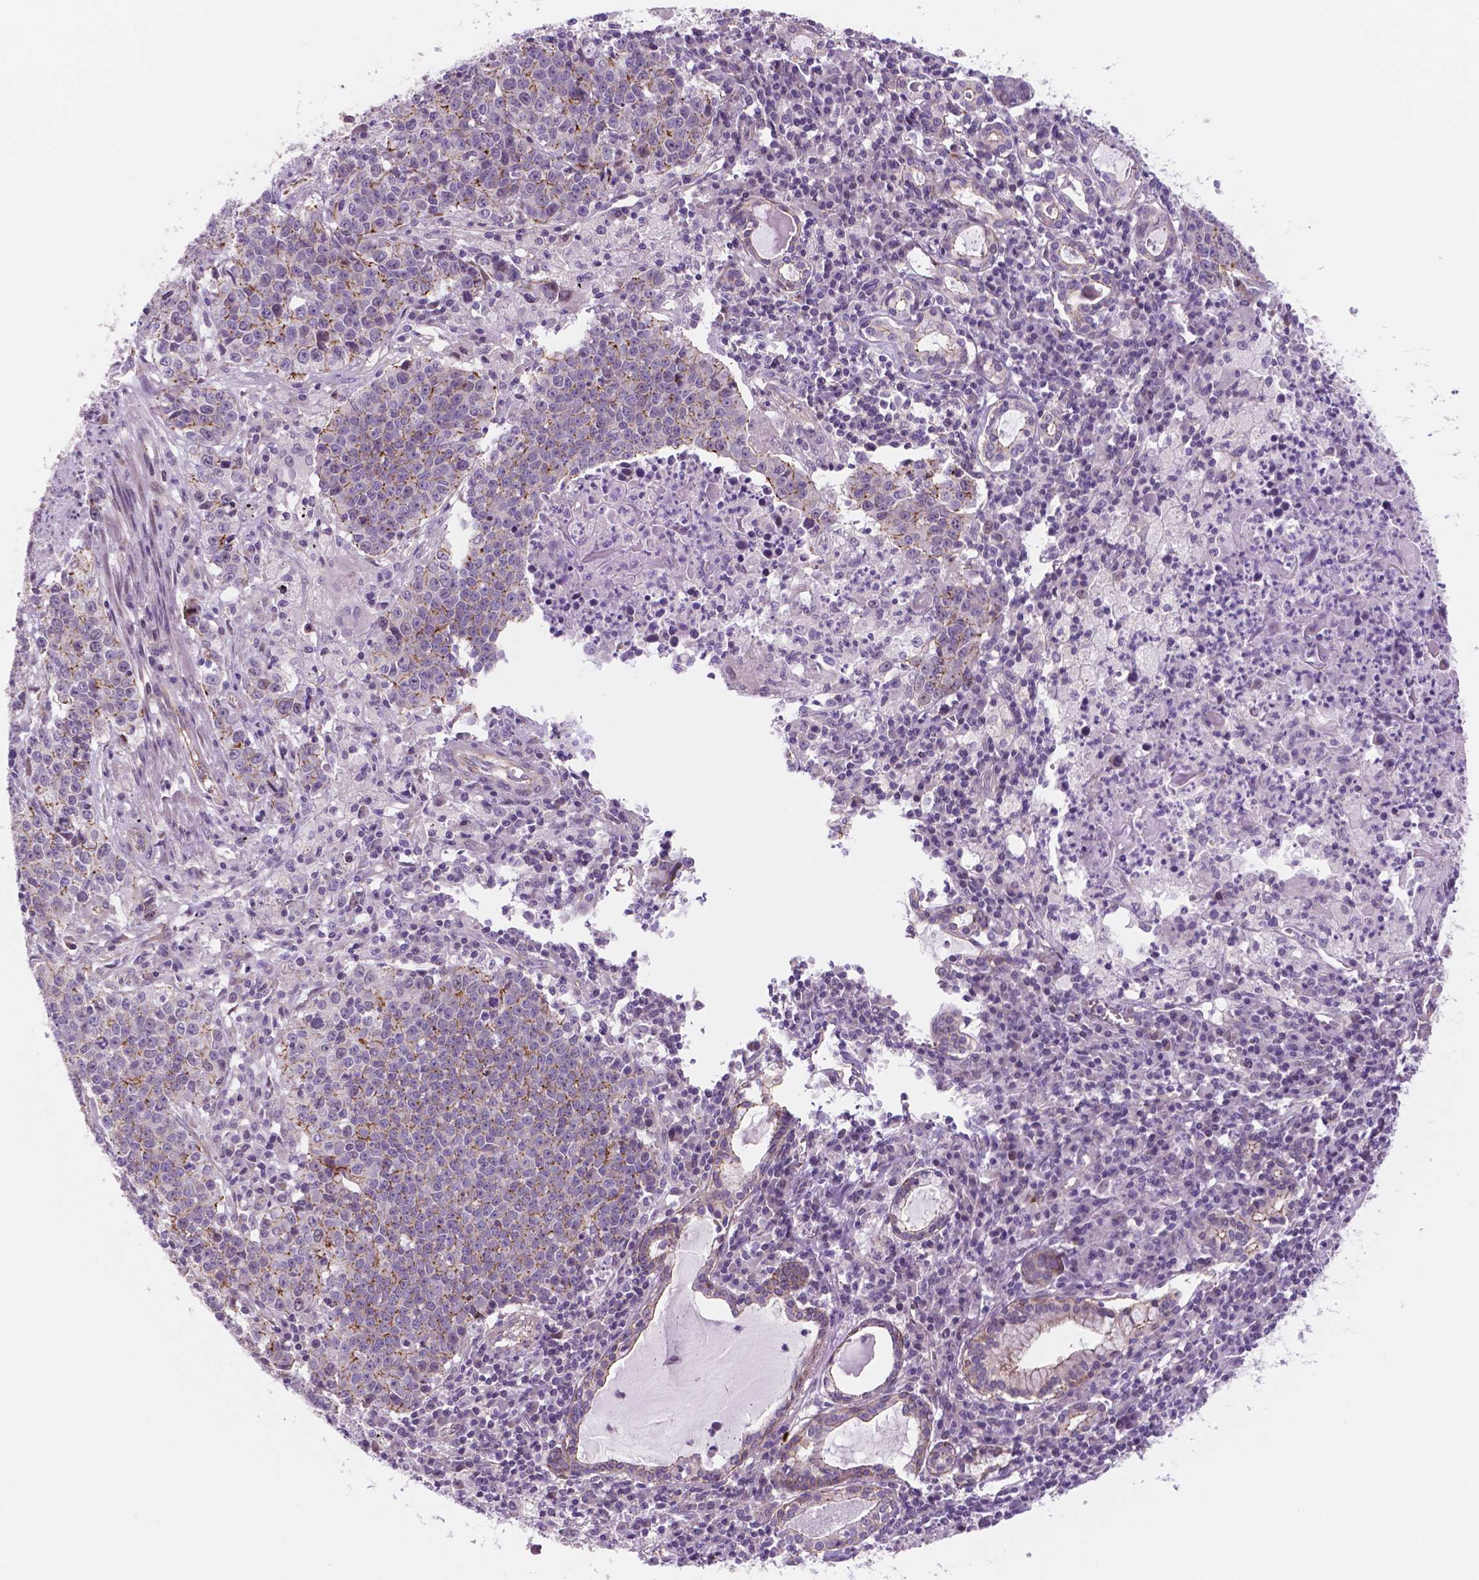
{"staining": {"intensity": "moderate", "quantity": "<25%", "location": "cytoplasmic/membranous,nuclear"}, "tissue": "lung cancer", "cell_type": "Tumor cells", "image_type": "cancer", "snomed": [{"axis": "morphology", "description": "Squamous cell carcinoma, NOS"}, {"axis": "morphology", "description": "Squamous cell carcinoma, metastatic, NOS"}, {"axis": "topography", "description": "Lung"}, {"axis": "topography", "description": "Pleura, NOS"}], "caption": "A brown stain shows moderate cytoplasmic/membranous and nuclear staining of a protein in lung squamous cell carcinoma tumor cells. Immunohistochemistry stains the protein in brown and the nuclei are stained blue.", "gene": "RND3", "patient": {"sex": "male", "age": 72}}